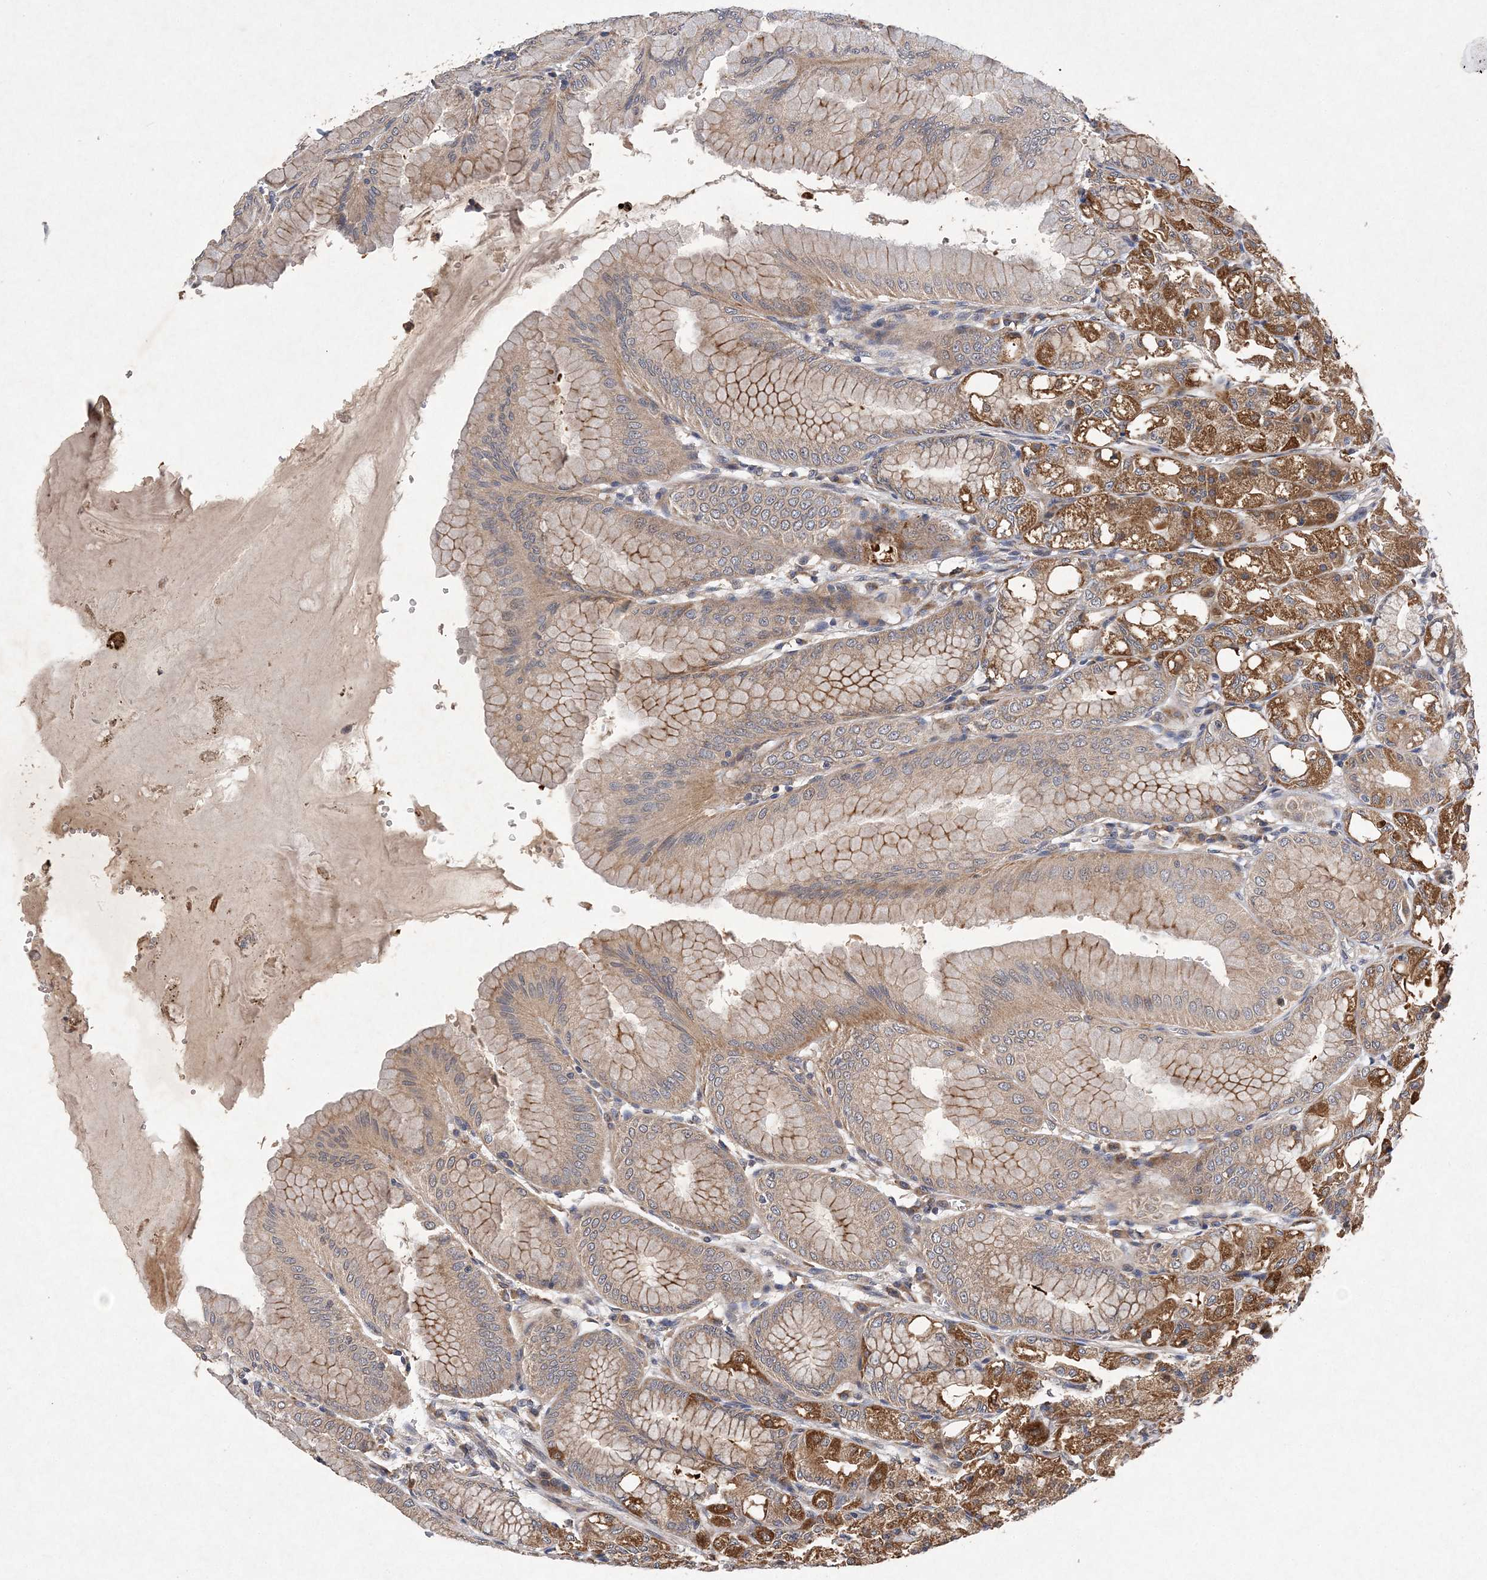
{"staining": {"intensity": "moderate", "quantity": ">75%", "location": "cytoplasmic/membranous"}, "tissue": "stomach", "cell_type": "Glandular cells", "image_type": "normal", "snomed": [{"axis": "morphology", "description": "Normal tissue, NOS"}, {"axis": "topography", "description": "Stomach, lower"}], "caption": "The image exhibits staining of benign stomach, revealing moderate cytoplasmic/membranous protein expression (brown color) within glandular cells.", "gene": "PROSER1", "patient": {"sex": "male", "age": 71}}